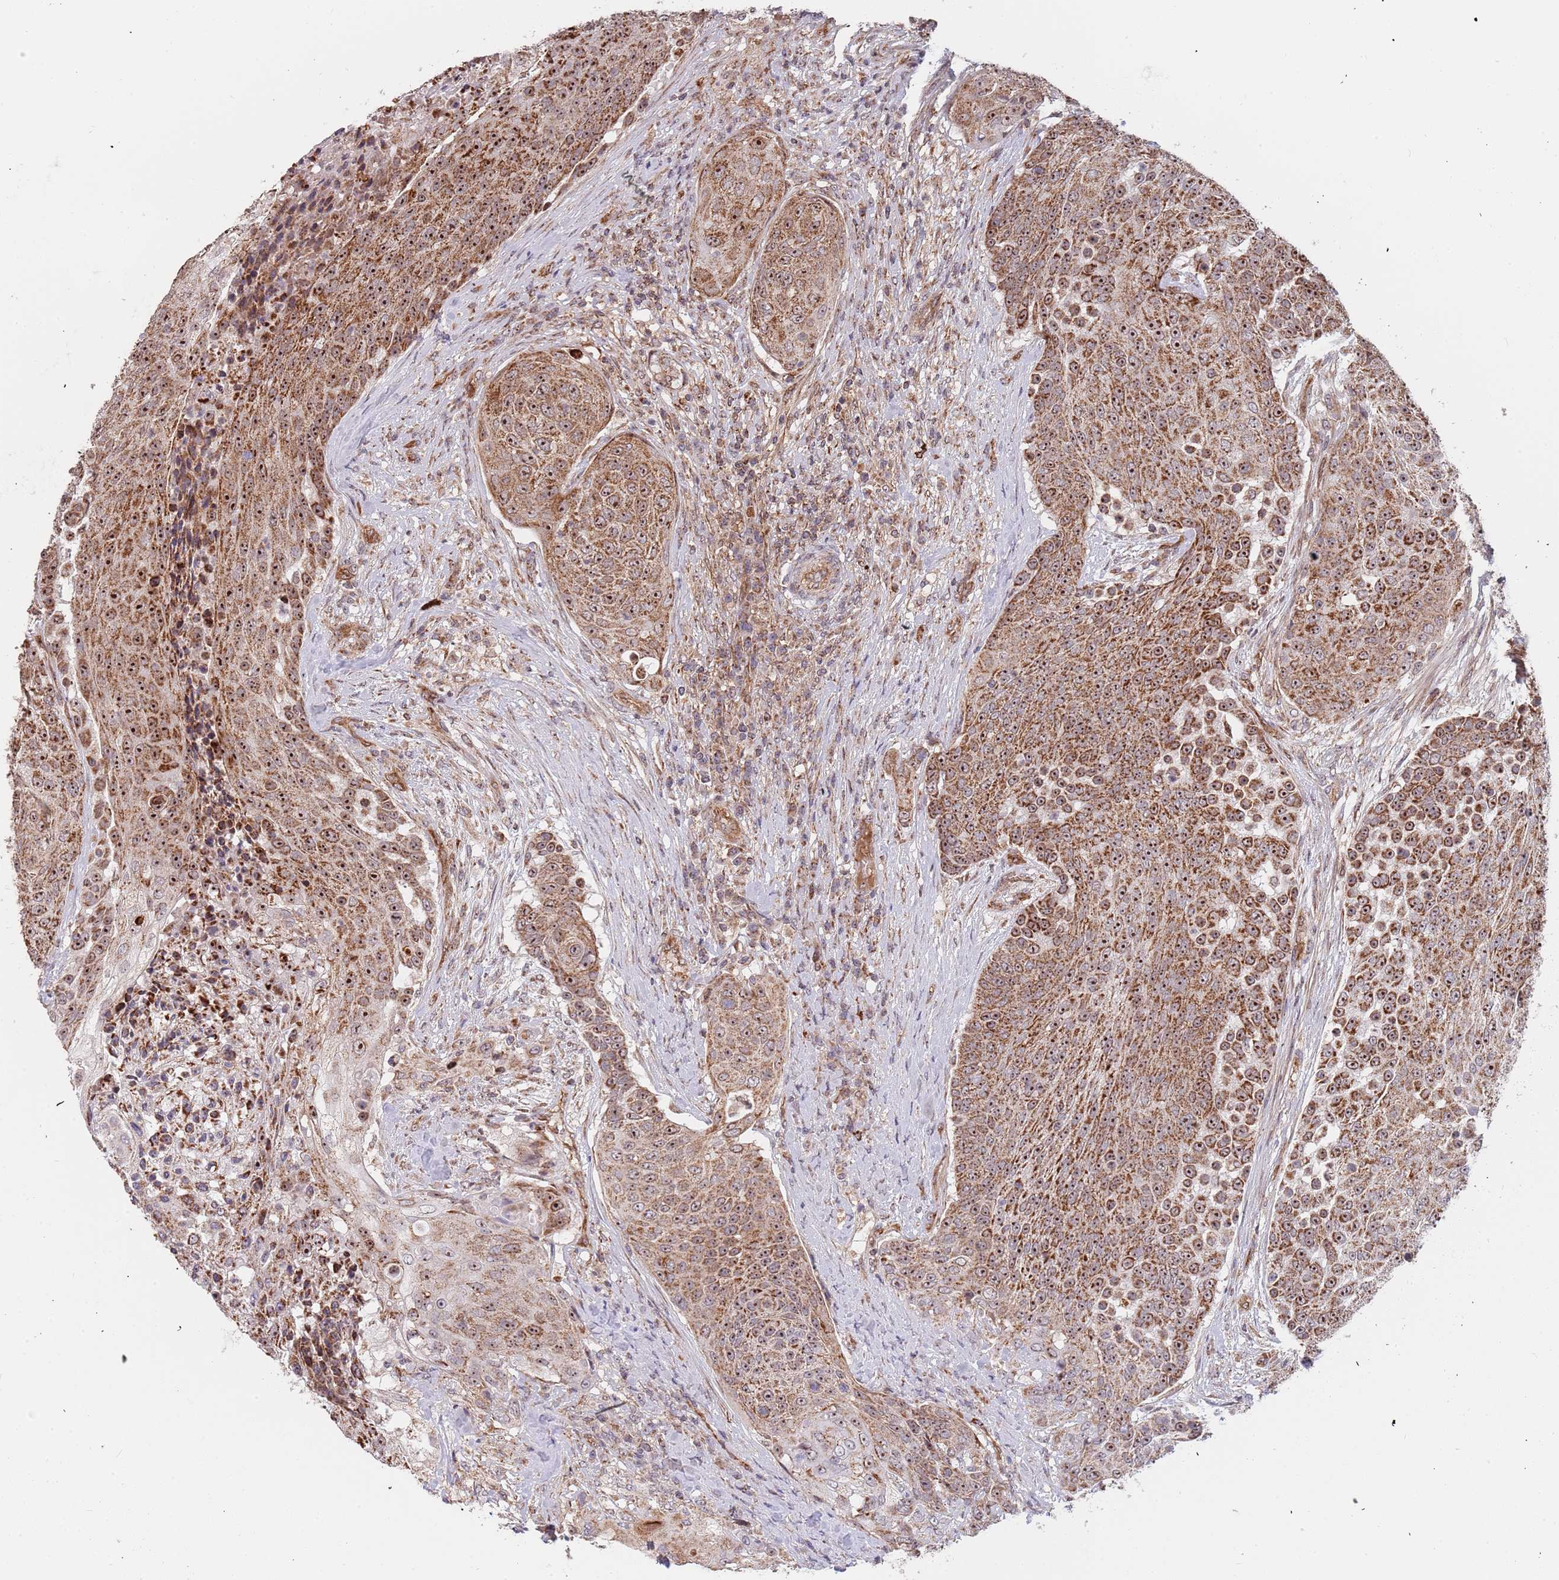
{"staining": {"intensity": "strong", "quantity": ">75%", "location": "cytoplasmic/membranous,nuclear"}, "tissue": "urothelial cancer", "cell_type": "Tumor cells", "image_type": "cancer", "snomed": [{"axis": "morphology", "description": "Urothelial carcinoma, High grade"}, {"axis": "topography", "description": "Urinary bladder"}], "caption": "A high amount of strong cytoplasmic/membranous and nuclear positivity is appreciated in about >75% of tumor cells in urothelial cancer tissue.", "gene": "DCHS1", "patient": {"sex": "female", "age": 63}}